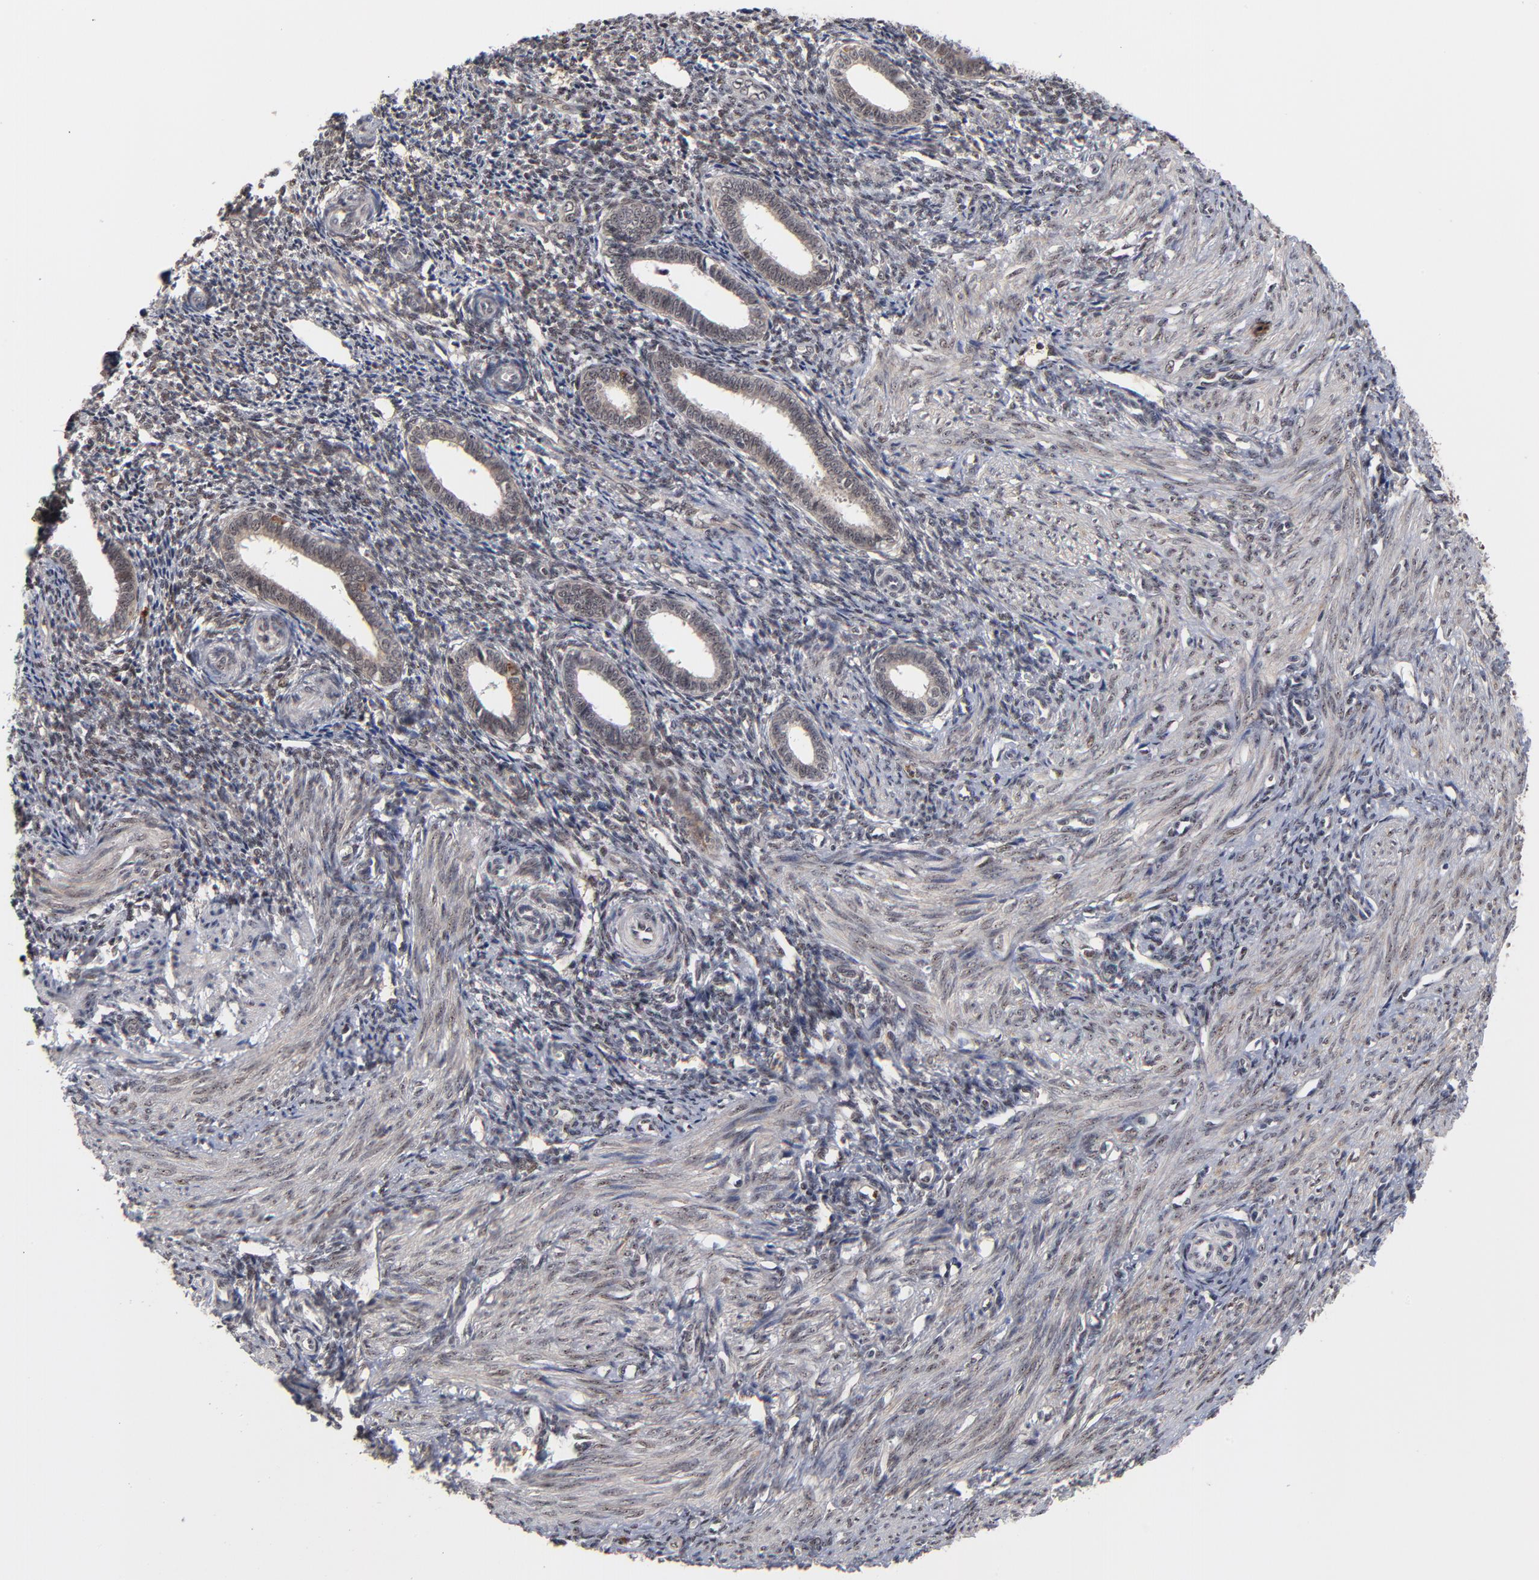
{"staining": {"intensity": "moderate", "quantity": ">75%", "location": "nuclear"}, "tissue": "endometrium", "cell_type": "Cells in endometrial stroma", "image_type": "normal", "snomed": [{"axis": "morphology", "description": "Normal tissue, NOS"}, {"axis": "topography", "description": "Endometrium"}], "caption": "An image showing moderate nuclear expression in approximately >75% of cells in endometrial stroma in normal endometrium, as visualized by brown immunohistochemical staining.", "gene": "ZNF419", "patient": {"sex": "female", "age": 27}}